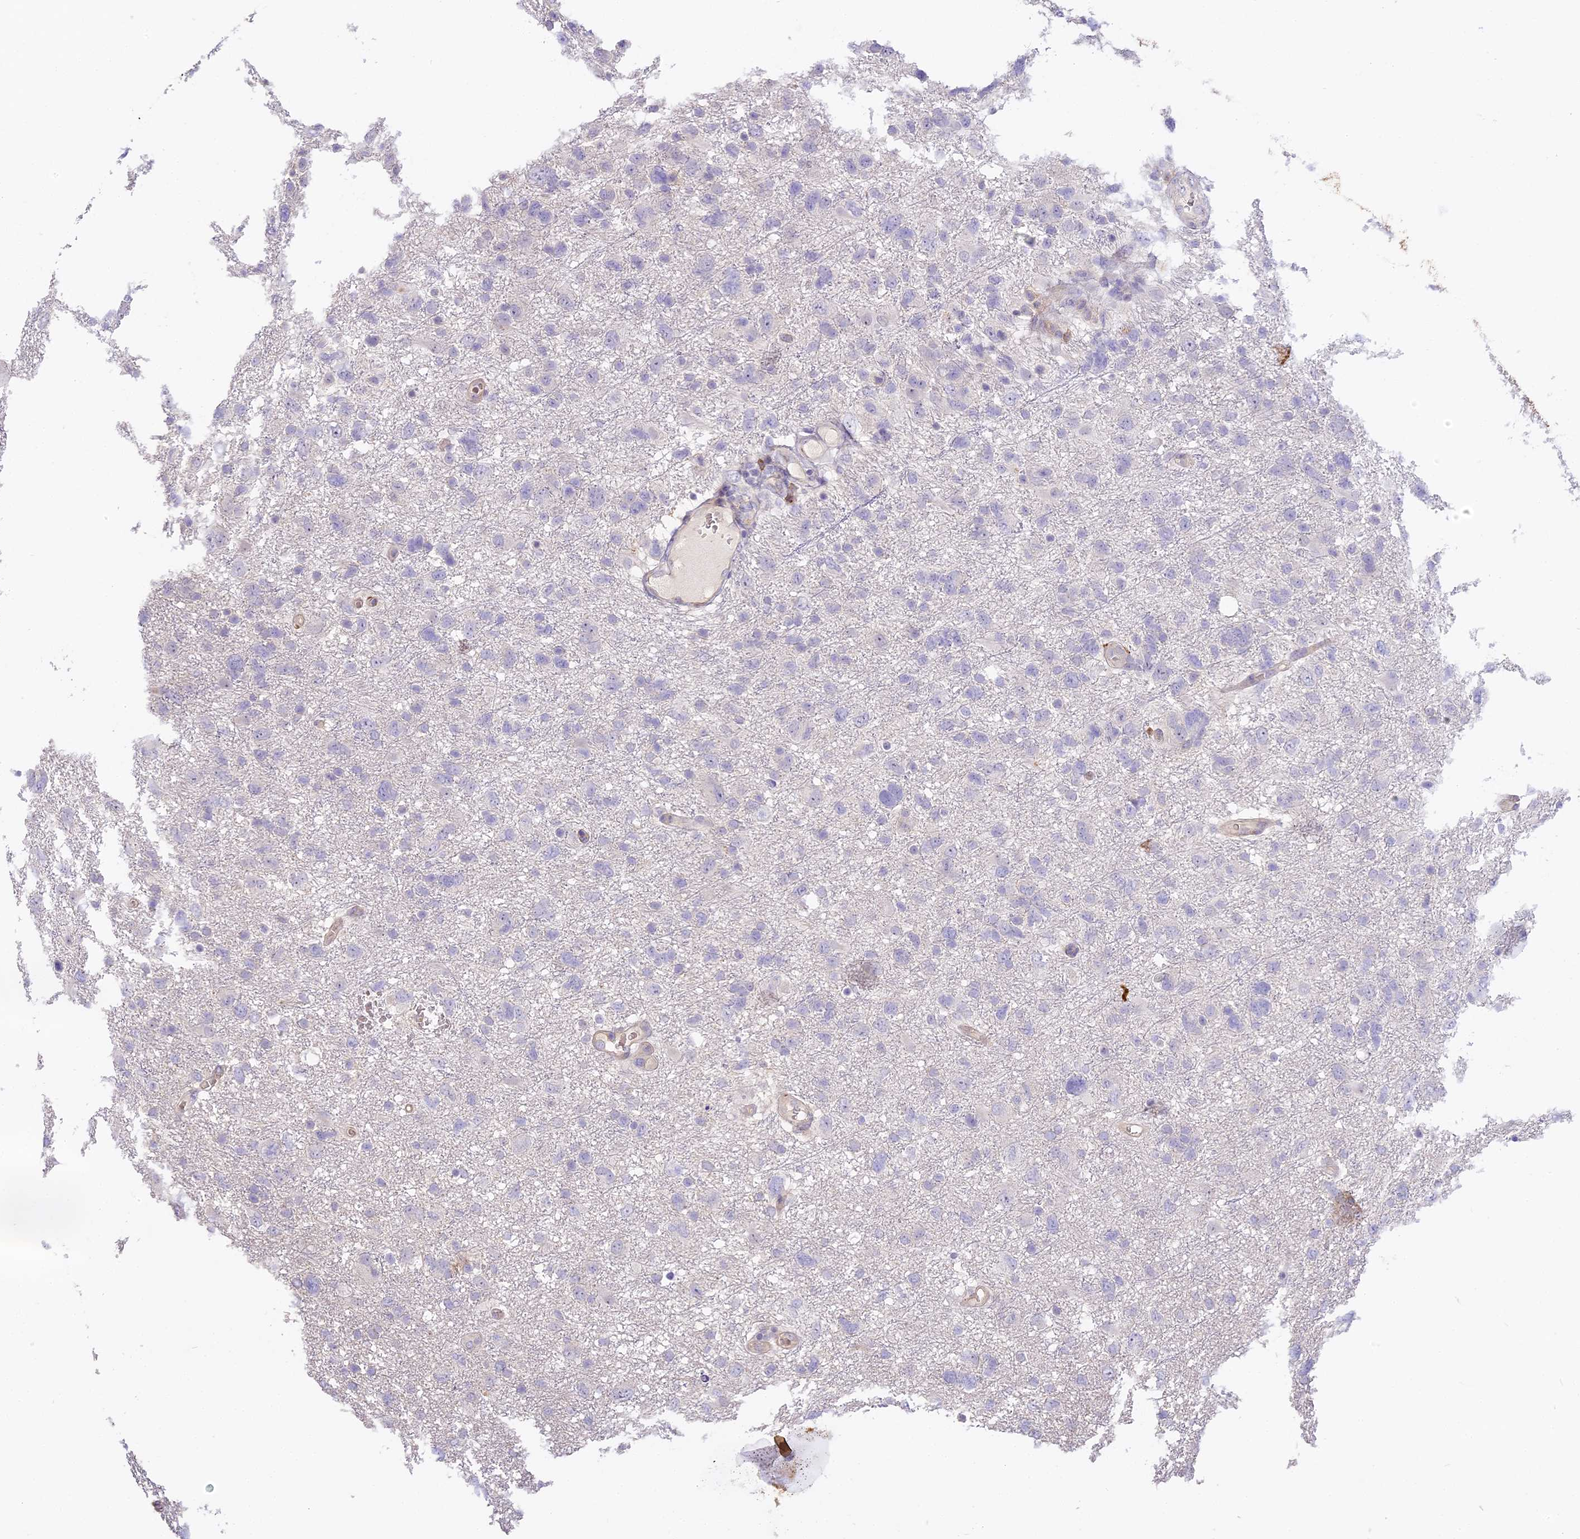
{"staining": {"intensity": "negative", "quantity": "none", "location": "none"}, "tissue": "glioma", "cell_type": "Tumor cells", "image_type": "cancer", "snomed": [{"axis": "morphology", "description": "Glioma, malignant, High grade"}, {"axis": "topography", "description": "Brain"}], "caption": "Tumor cells are negative for protein expression in human high-grade glioma (malignant).", "gene": "NOD2", "patient": {"sex": "male", "age": 61}}